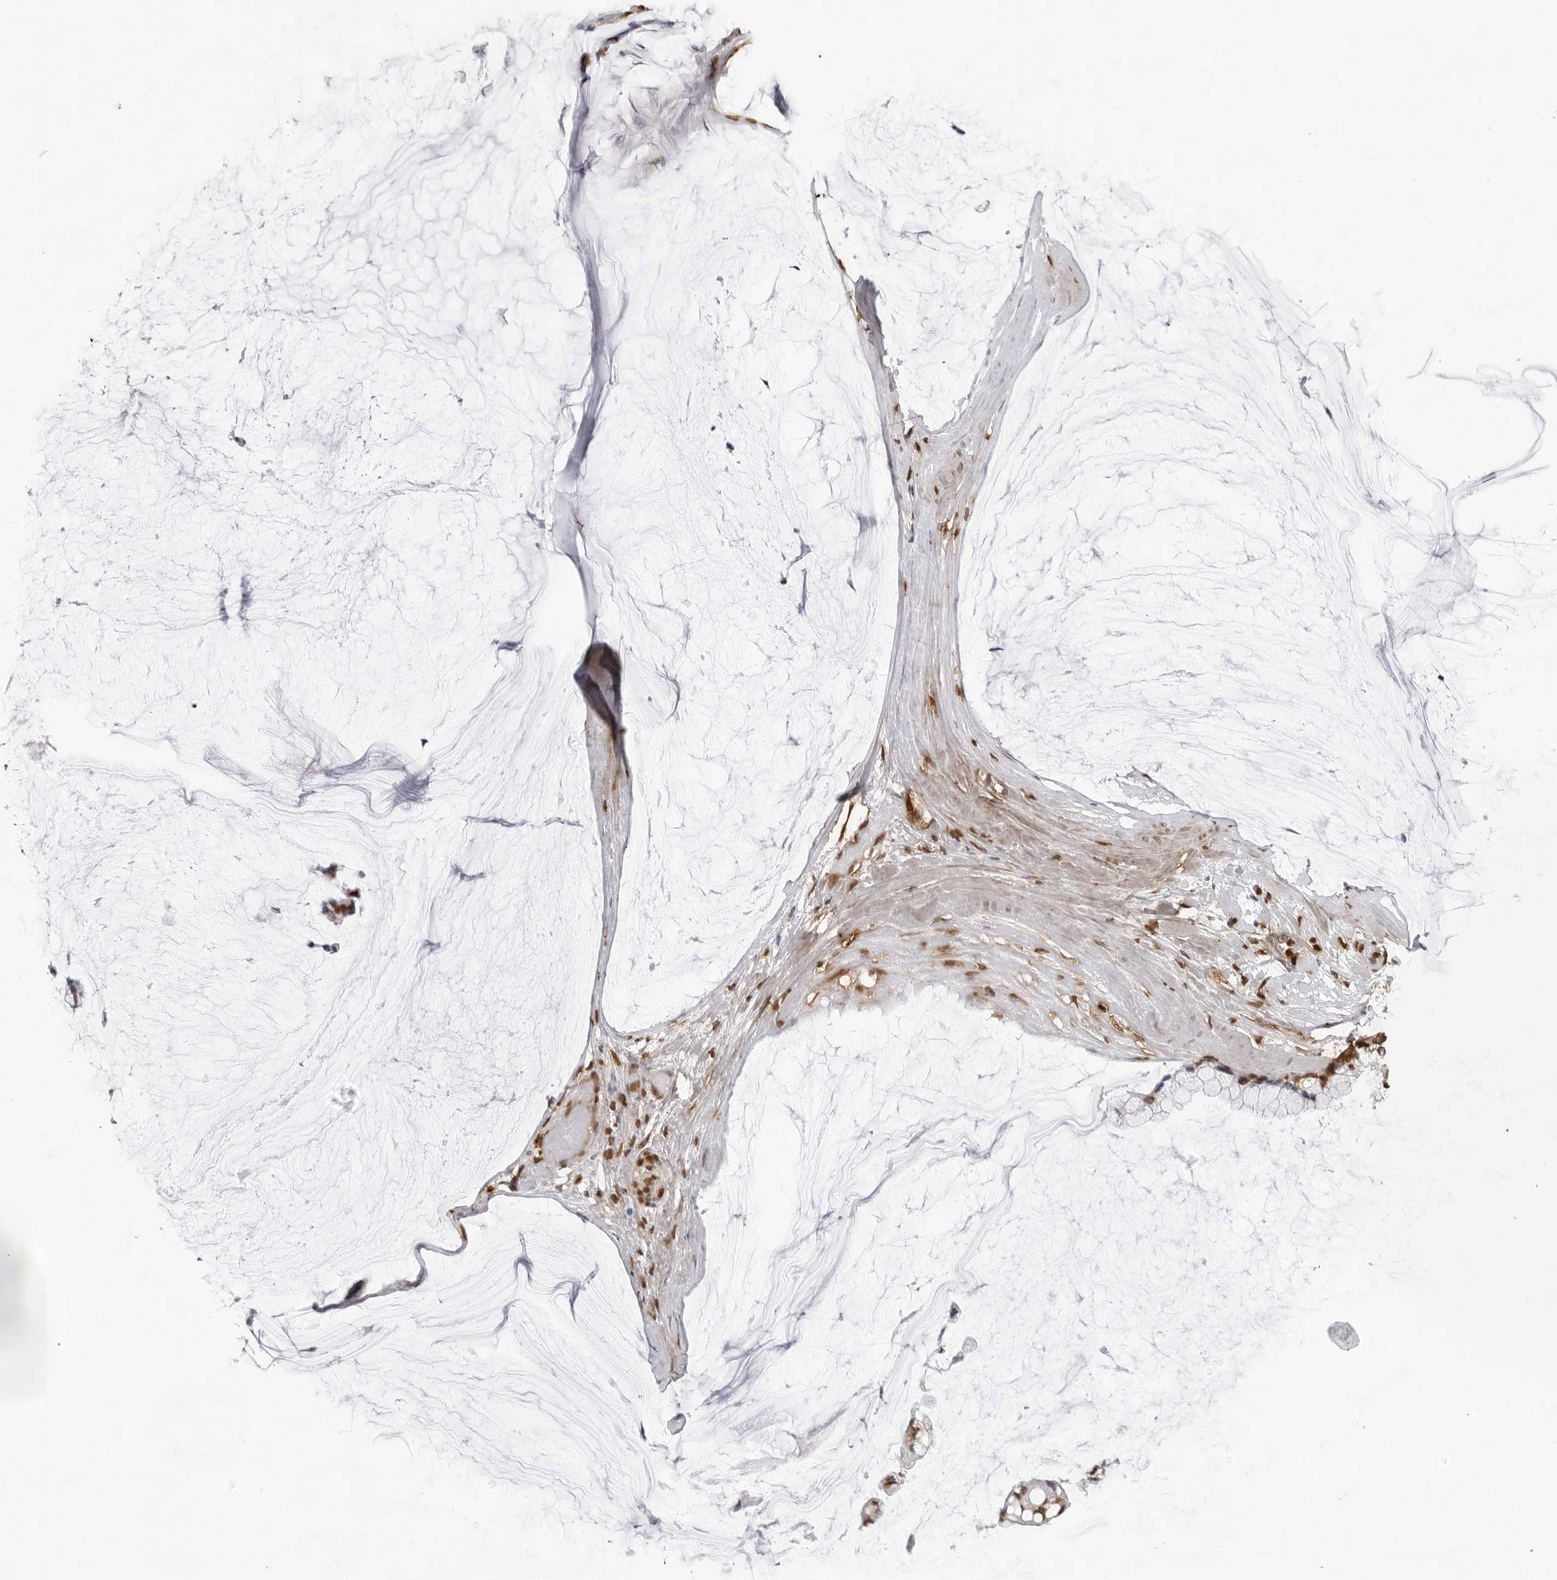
{"staining": {"intensity": "moderate", "quantity": ">75%", "location": "nuclear"}, "tissue": "ovarian cancer", "cell_type": "Tumor cells", "image_type": "cancer", "snomed": [{"axis": "morphology", "description": "Cystadenocarcinoma, mucinous, NOS"}, {"axis": "topography", "description": "Ovary"}], "caption": "IHC (DAB) staining of human mucinous cystadenocarcinoma (ovarian) shows moderate nuclear protein positivity in about >75% of tumor cells.", "gene": "ZFP91", "patient": {"sex": "female", "age": 39}}